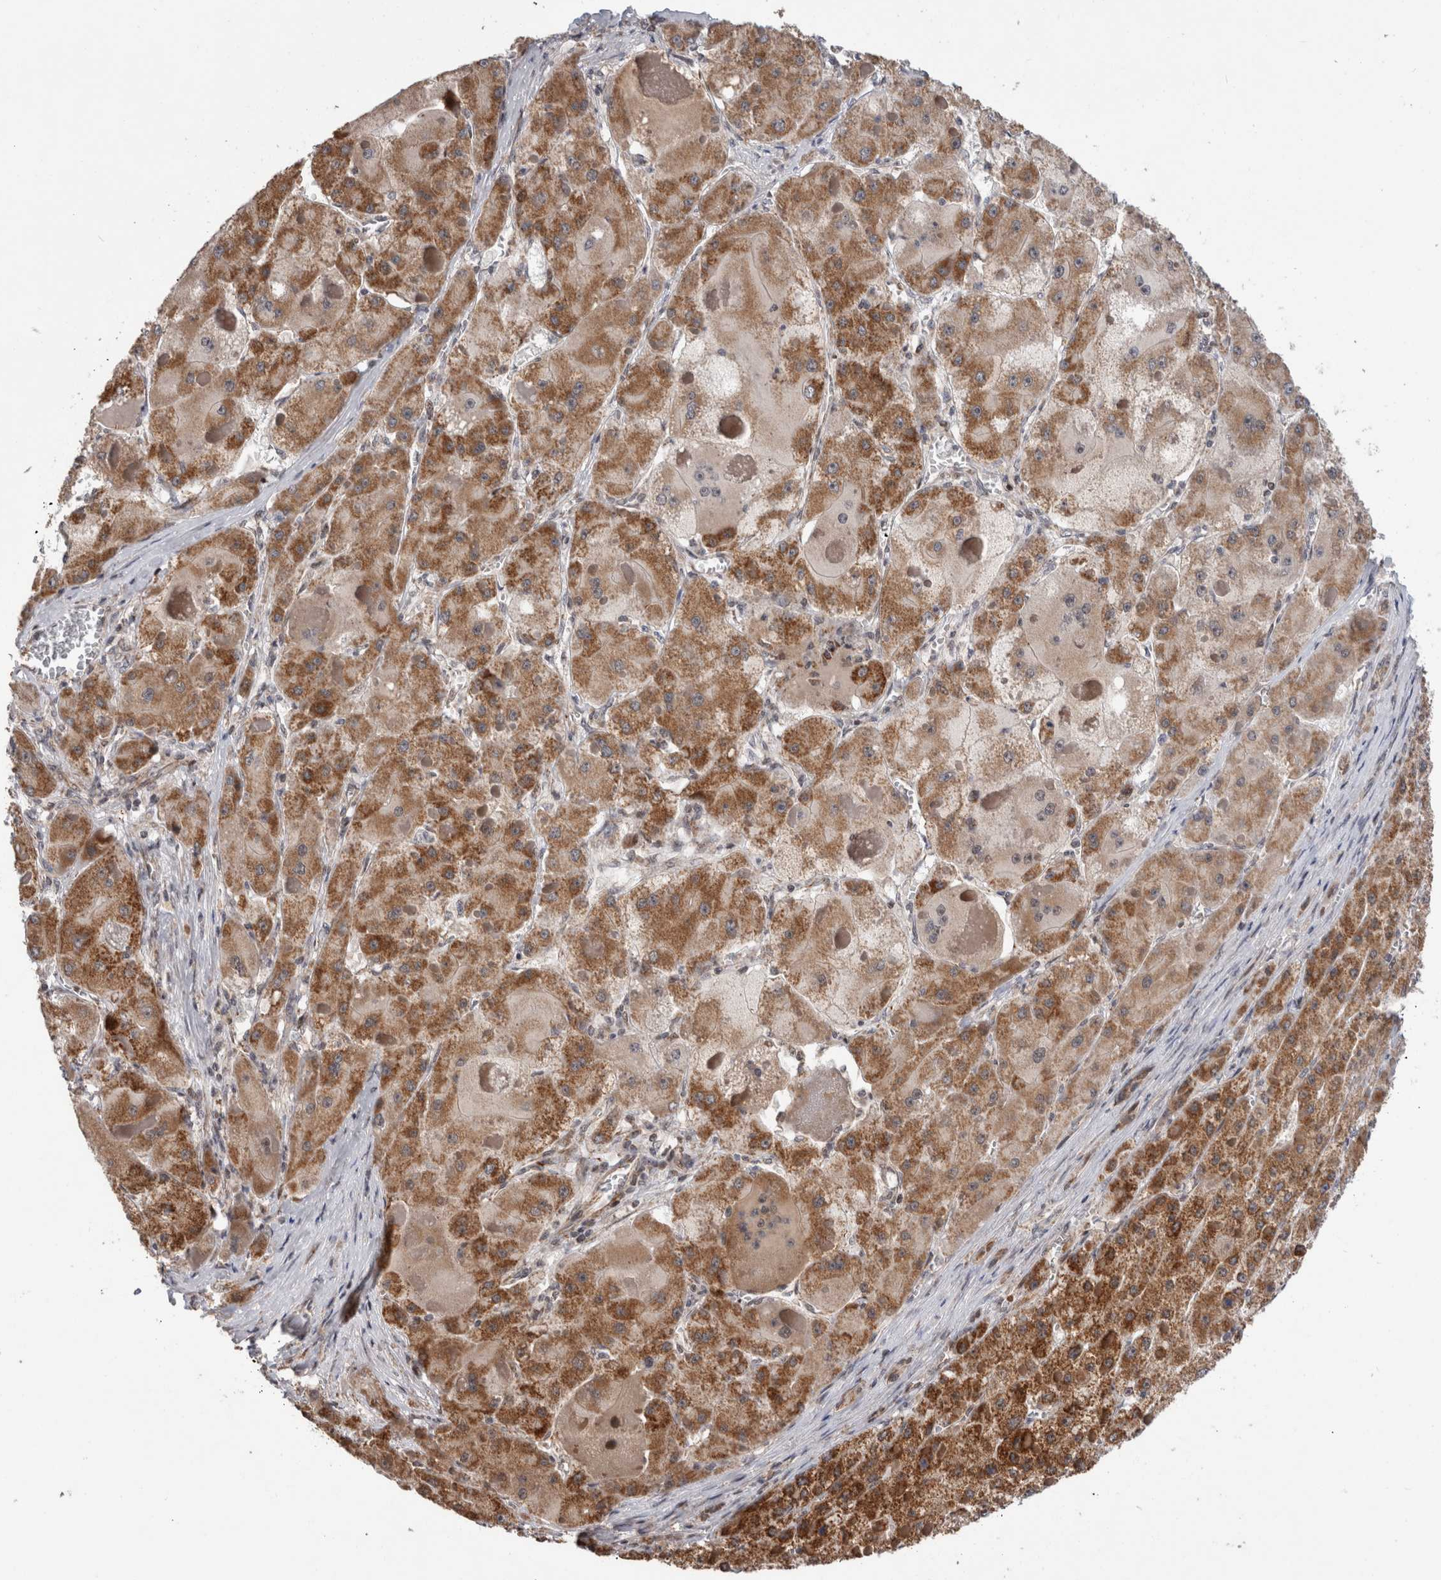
{"staining": {"intensity": "moderate", "quantity": ">75%", "location": "cytoplasmic/membranous"}, "tissue": "liver cancer", "cell_type": "Tumor cells", "image_type": "cancer", "snomed": [{"axis": "morphology", "description": "Carcinoma, Hepatocellular, NOS"}, {"axis": "topography", "description": "Liver"}], "caption": "An image showing moderate cytoplasmic/membranous positivity in approximately >75% of tumor cells in liver hepatocellular carcinoma, as visualized by brown immunohistochemical staining.", "gene": "MRPL37", "patient": {"sex": "female", "age": 73}}